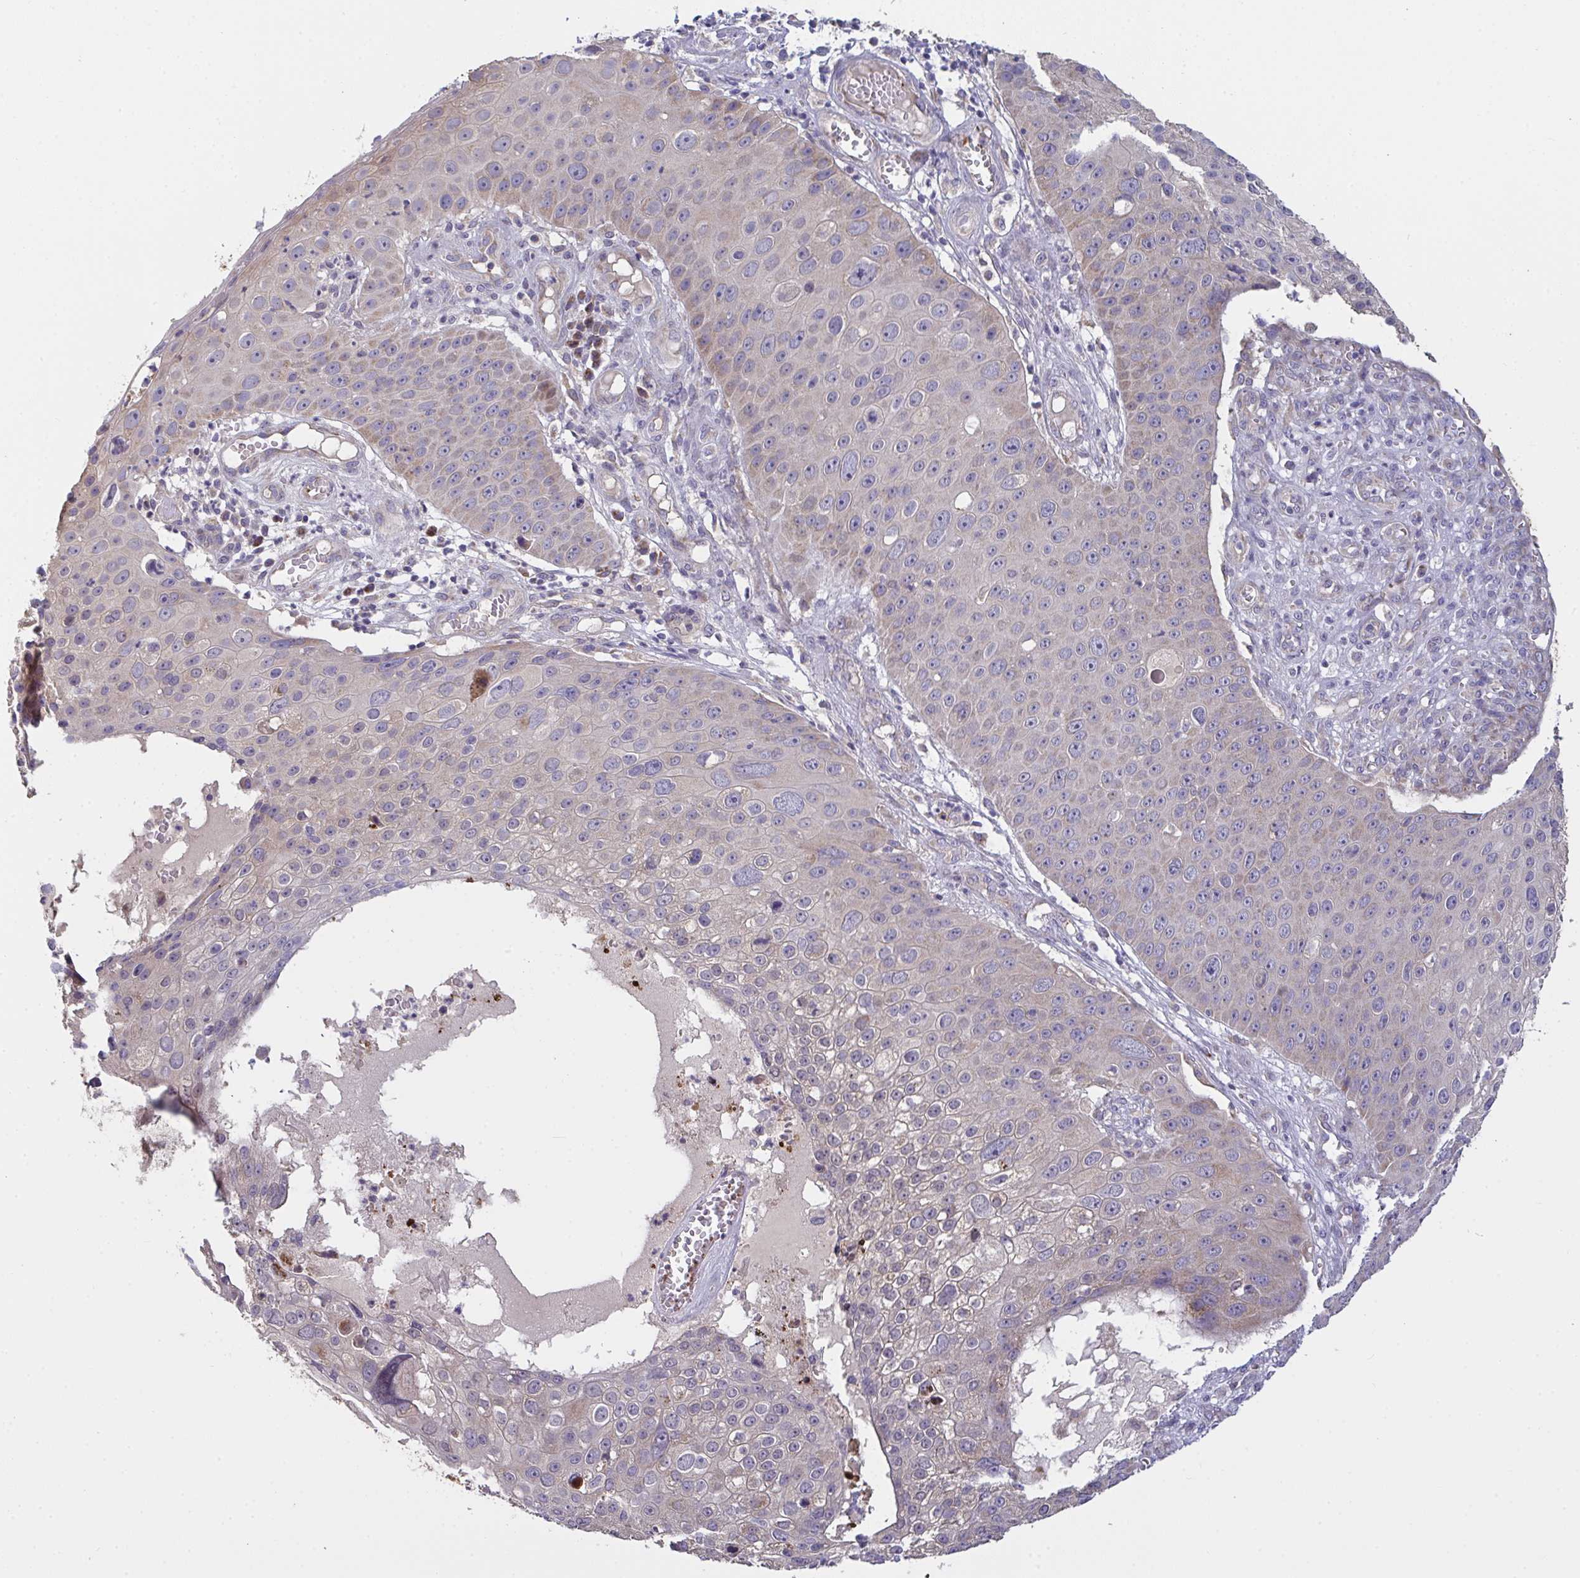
{"staining": {"intensity": "weak", "quantity": "<25%", "location": "cytoplasmic/membranous"}, "tissue": "skin cancer", "cell_type": "Tumor cells", "image_type": "cancer", "snomed": [{"axis": "morphology", "description": "Squamous cell carcinoma, NOS"}, {"axis": "topography", "description": "Skin"}], "caption": "An immunohistochemistry image of skin cancer is shown. There is no staining in tumor cells of skin cancer. Nuclei are stained in blue.", "gene": "MRPS2", "patient": {"sex": "male", "age": 71}}